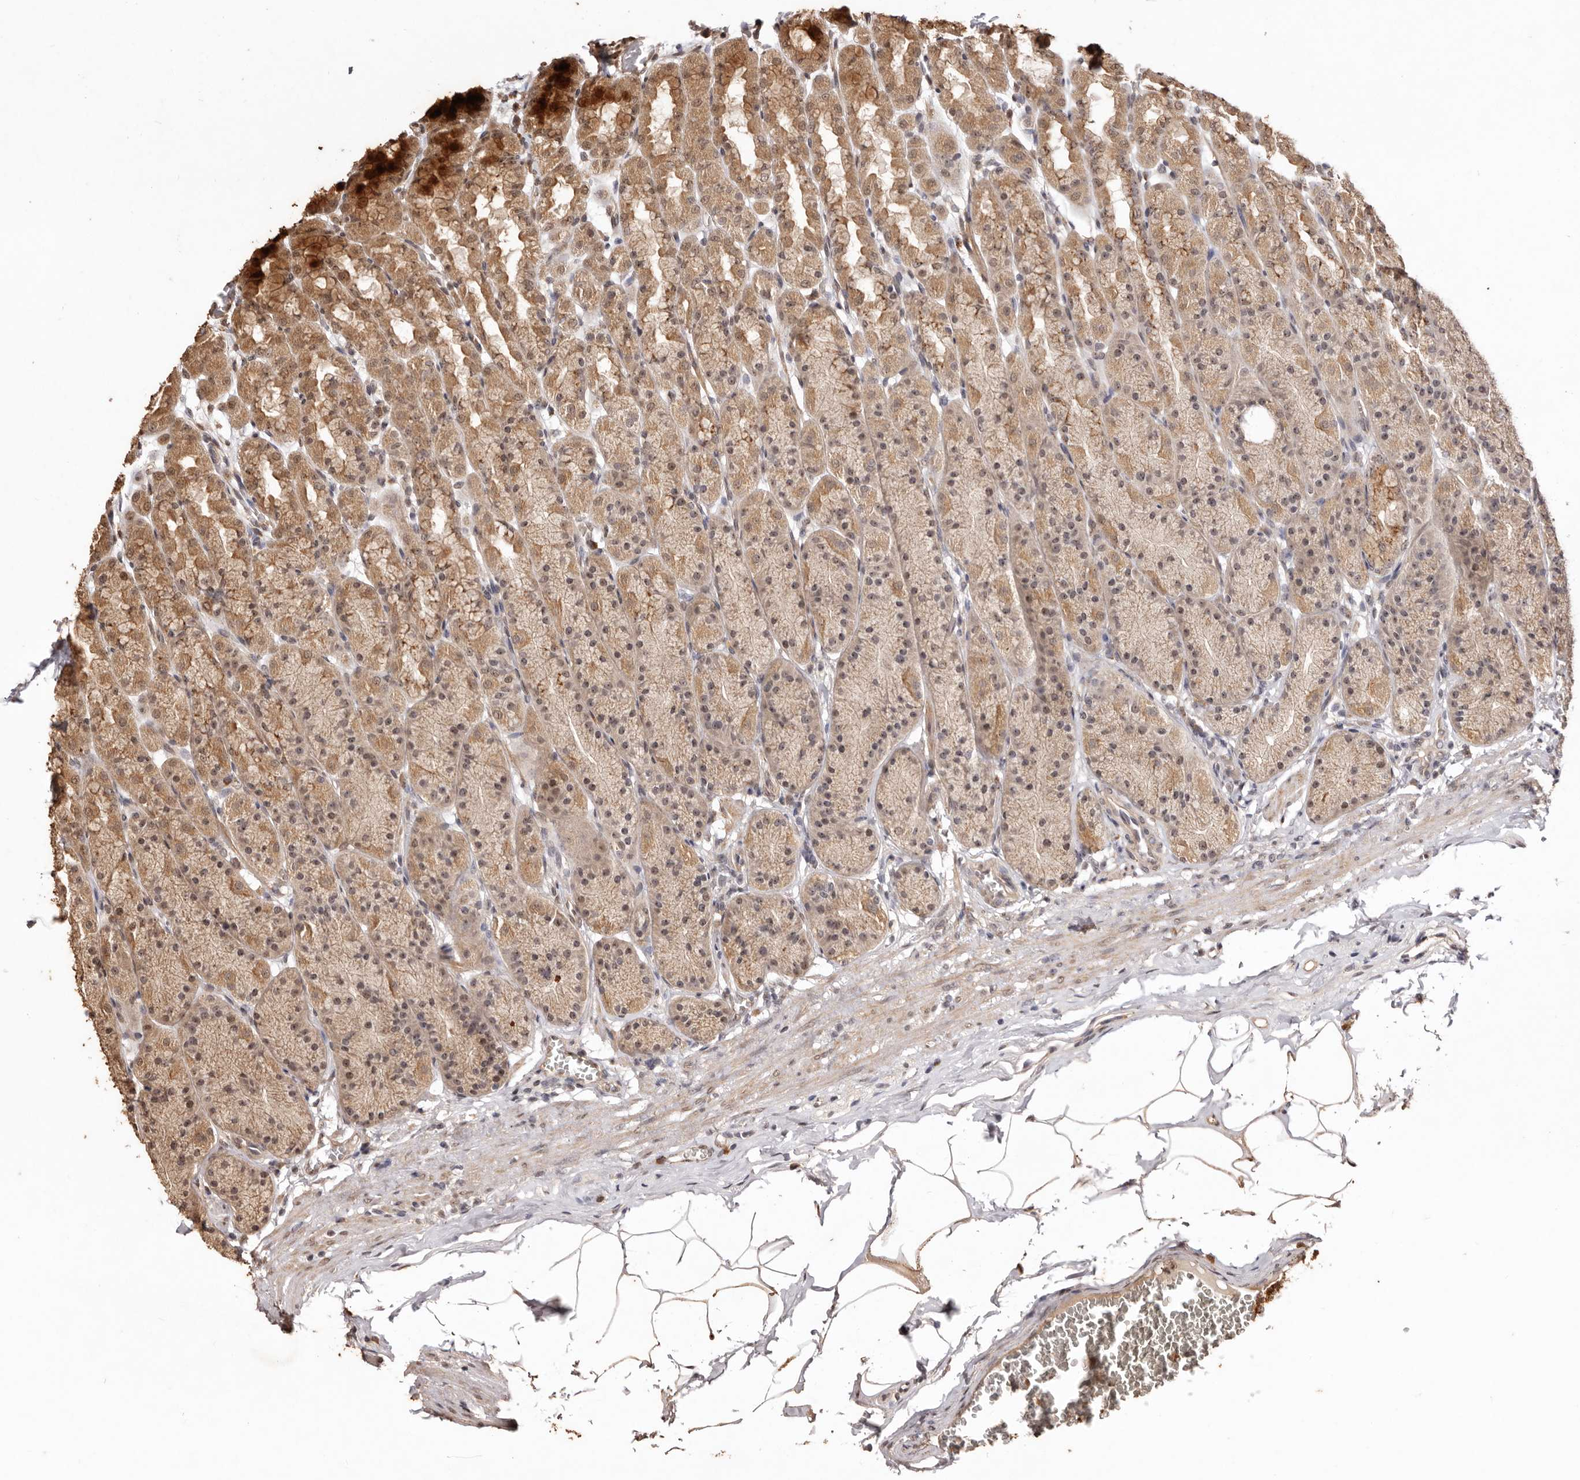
{"staining": {"intensity": "strong", "quantity": "25%-75%", "location": "cytoplasmic/membranous"}, "tissue": "stomach", "cell_type": "Glandular cells", "image_type": "normal", "snomed": [{"axis": "morphology", "description": "Normal tissue, NOS"}, {"axis": "topography", "description": "Stomach"}], "caption": "About 25%-75% of glandular cells in benign stomach reveal strong cytoplasmic/membranous protein staining as visualized by brown immunohistochemical staining.", "gene": "NOTCH1", "patient": {"sex": "male", "age": 42}}